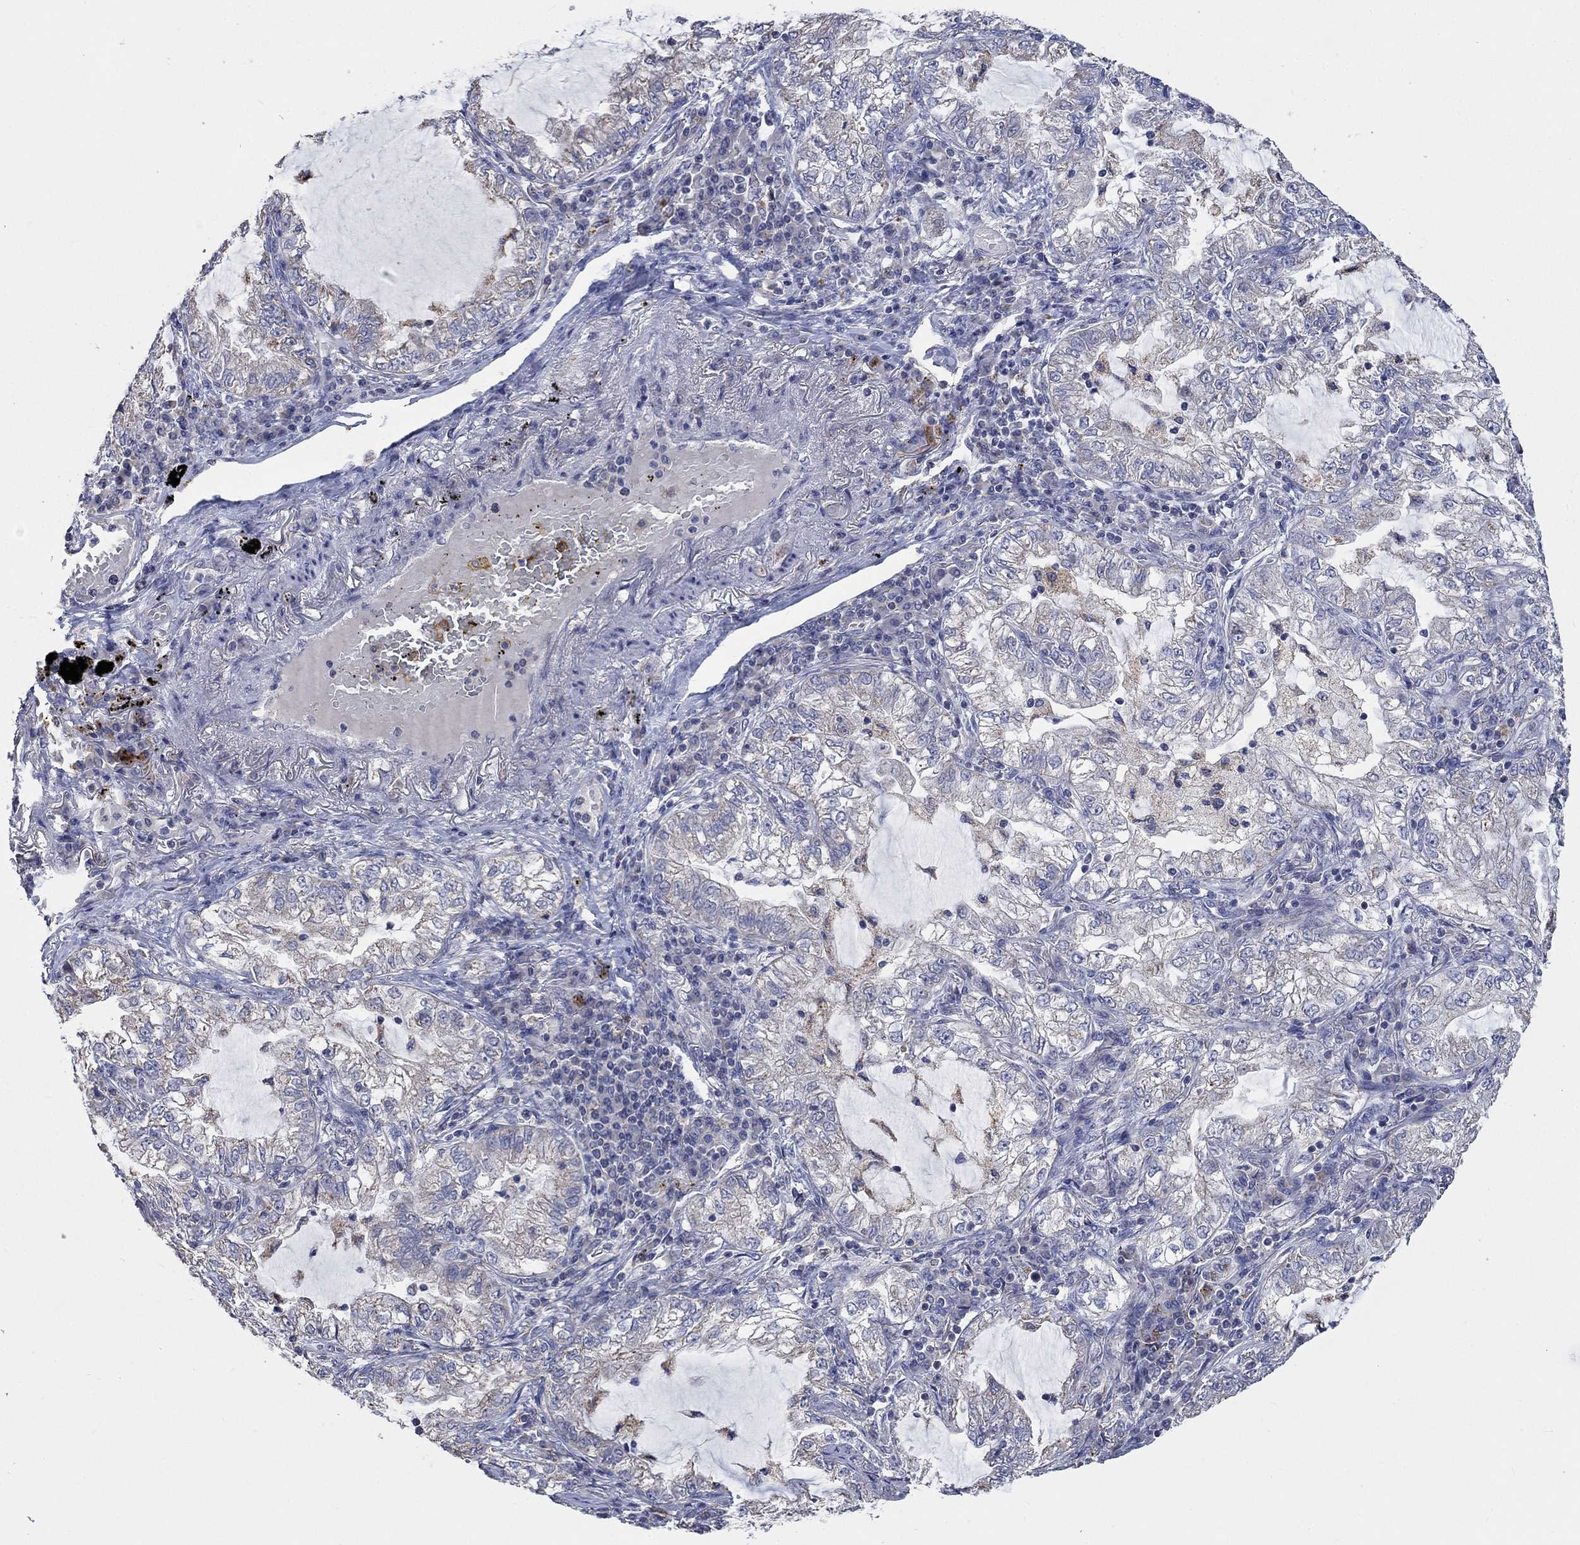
{"staining": {"intensity": "negative", "quantity": "none", "location": "none"}, "tissue": "lung cancer", "cell_type": "Tumor cells", "image_type": "cancer", "snomed": [{"axis": "morphology", "description": "Adenocarcinoma, NOS"}, {"axis": "topography", "description": "Lung"}], "caption": "Immunohistochemistry micrograph of lung cancer stained for a protein (brown), which reveals no staining in tumor cells.", "gene": "UGT8", "patient": {"sex": "female", "age": 73}}